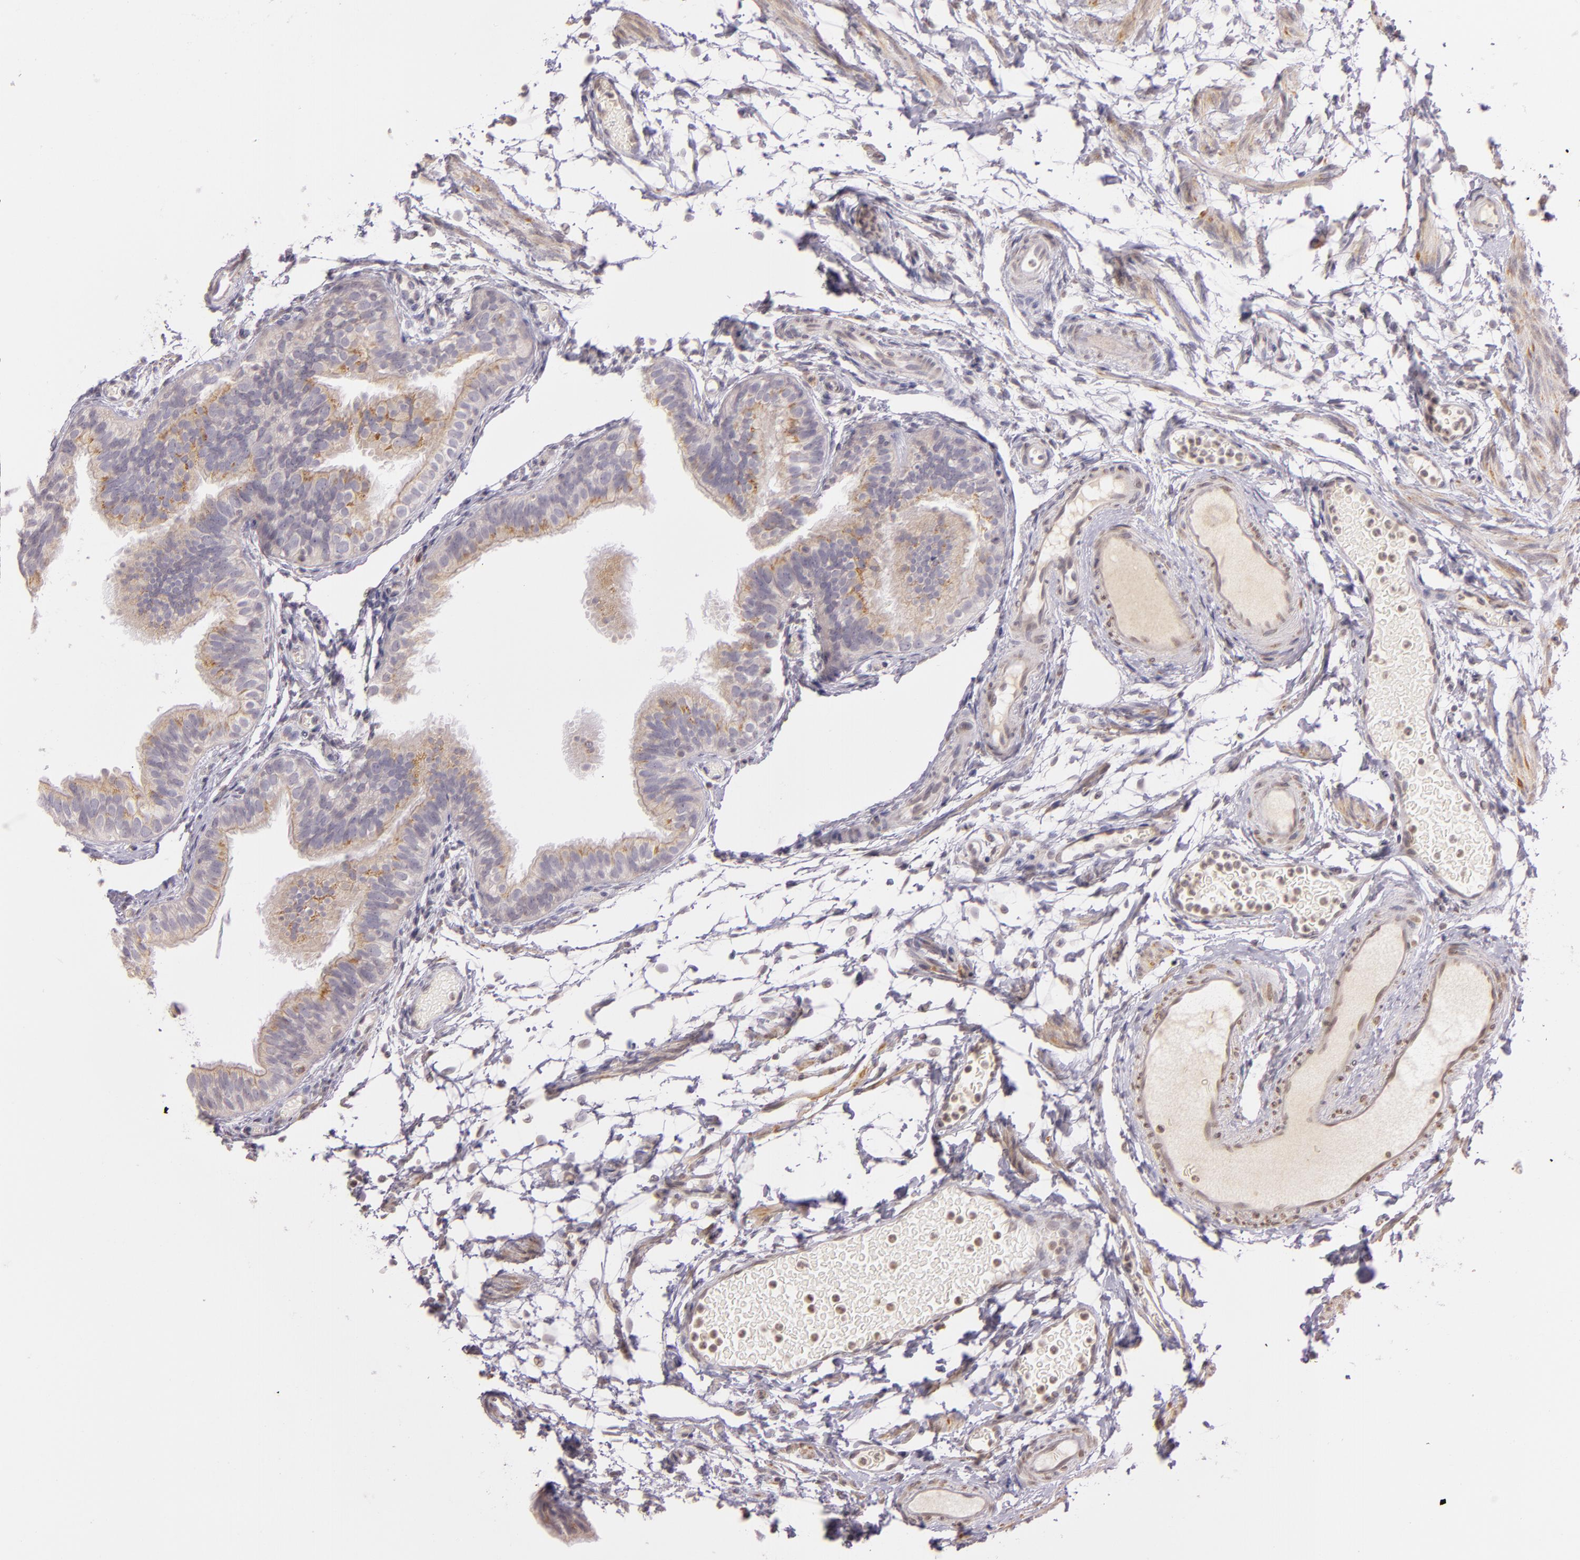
{"staining": {"intensity": "weak", "quantity": ">75%", "location": "cytoplasmic/membranous"}, "tissue": "fallopian tube", "cell_type": "Glandular cells", "image_type": "normal", "snomed": [{"axis": "morphology", "description": "Normal tissue, NOS"}, {"axis": "morphology", "description": "Dermoid, NOS"}, {"axis": "topography", "description": "Fallopian tube"}], "caption": "An immunohistochemistry (IHC) micrograph of unremarkable tissue is shown. Protein staining in brown highlights weak cytoplasmic/membranous positivity in fallopian tube within glandular cells. (DAB (3,3'-diaminobenzidine) IHC with brightfield microscopy, high magnification).", "gene": "LGMN", "patient": {"sex": "female", "age": 33}}